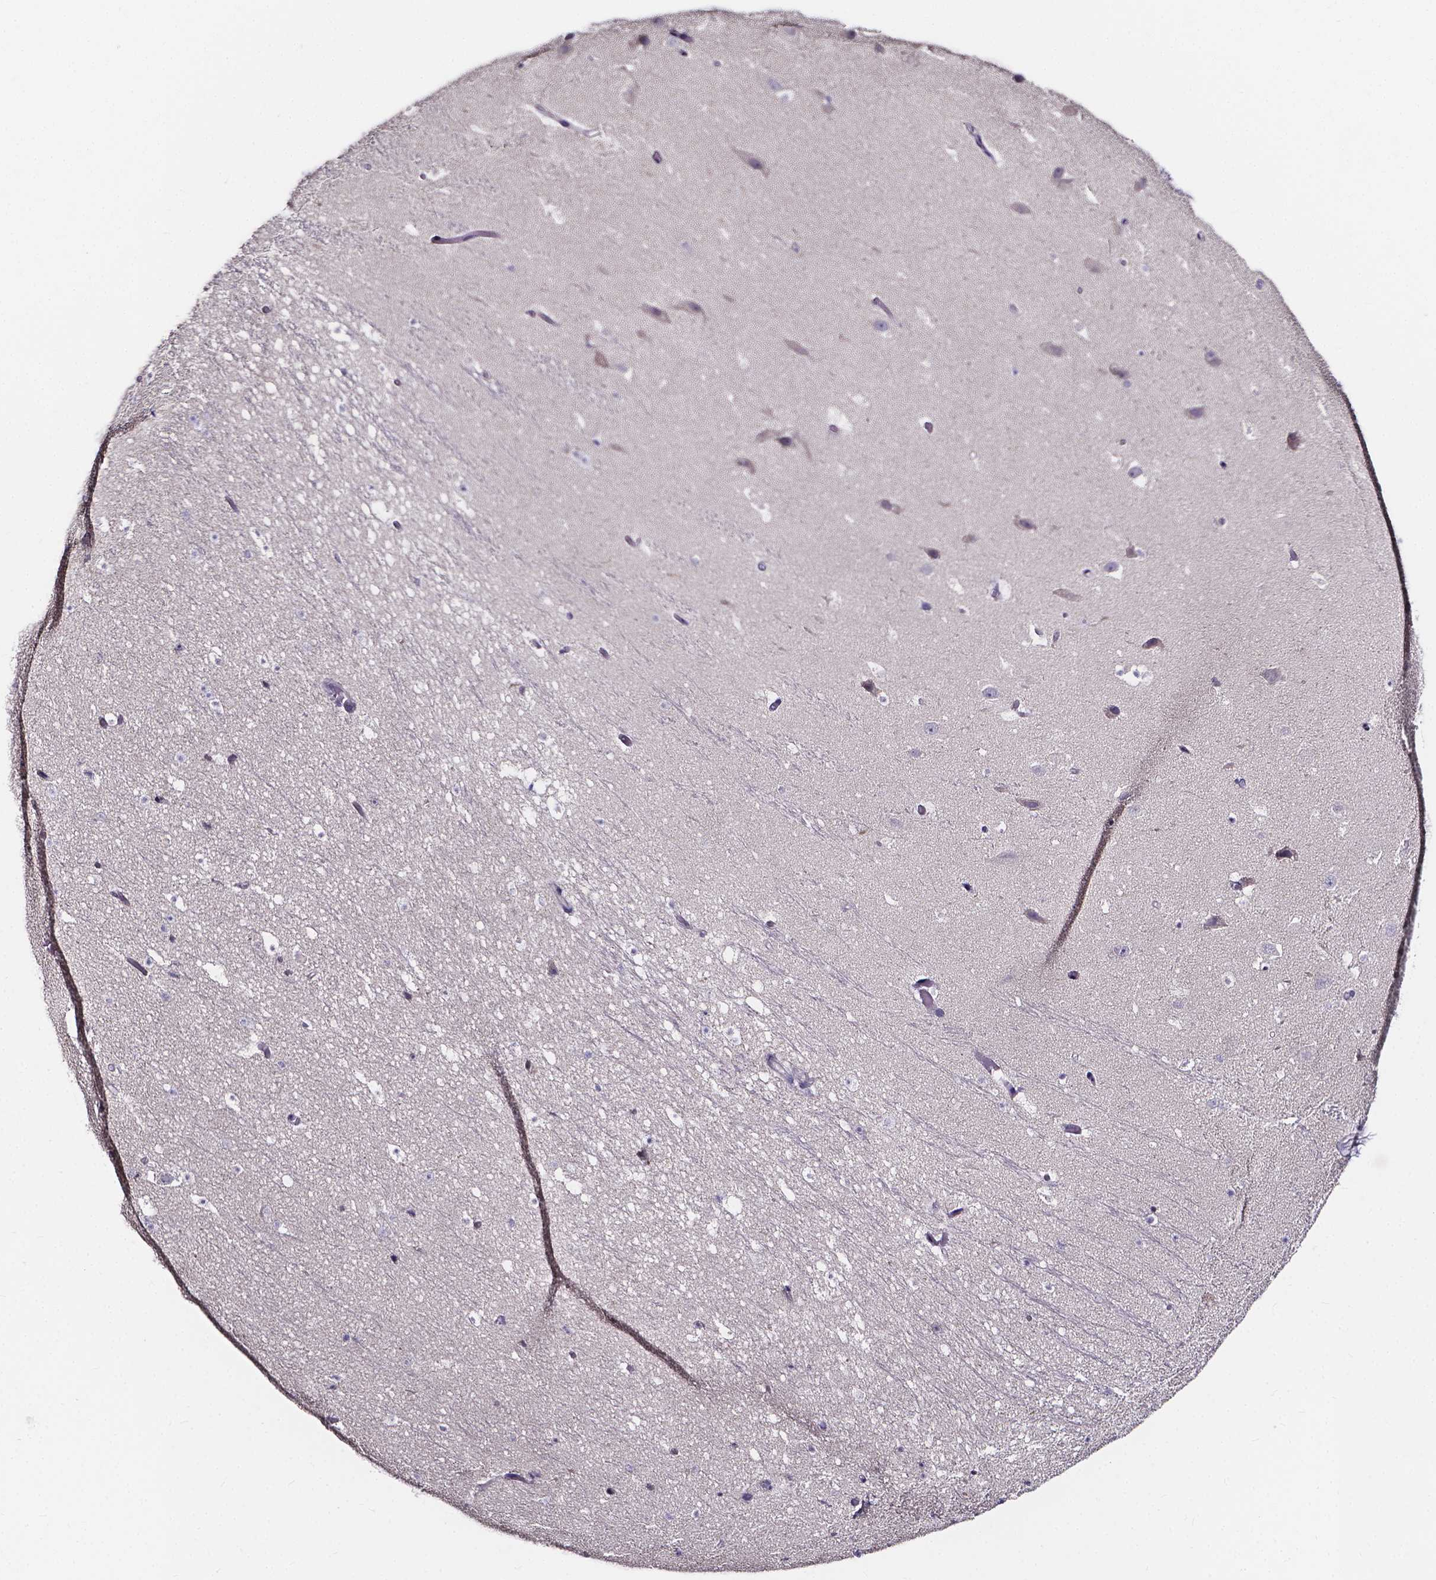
{"staining": {"intensity": "negative", "quantity": "none", "location": "none"}, "tissue": "hippocampus", "cell_type": "Glial cells", "image_type": "normal", "snomed": [{"axis": "morphology", "description": "Normal tissue, NOS"}, {"axis": "topography", "description": "Hippocampus"}], "caption": "IHC histopathology image of benign hippocampus: human hippocampus stained with DAB shows no significant protein positivity in glial cells.", "gene": "SPOCD1", "patient": {"sex": "male", "age": 26}}